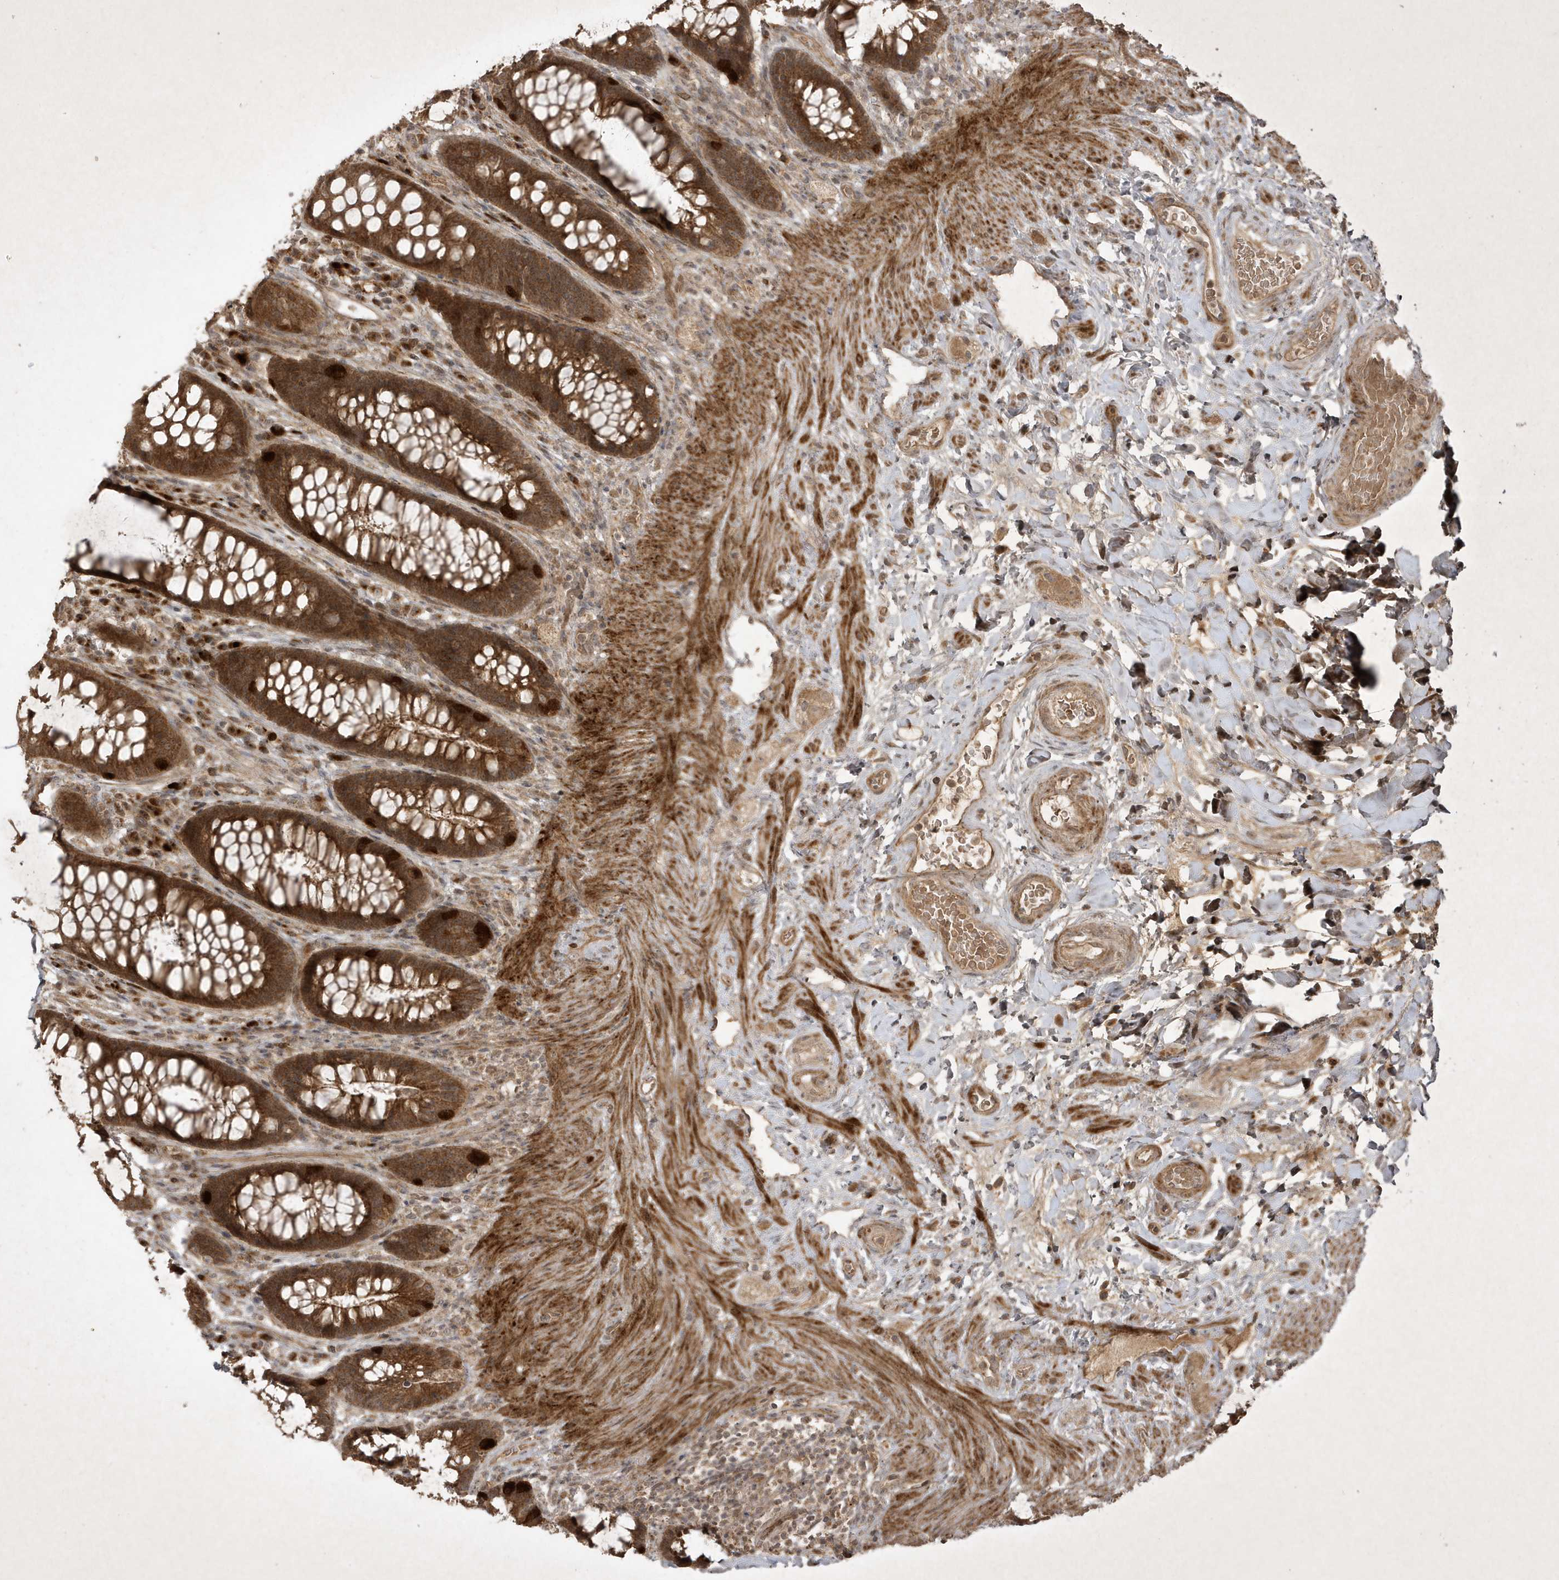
{"staining": {"intensity": "strong", "quantity": ">75%", "location": "cytoplasmic/membranous"}, "tissue": "rectum", "cell_type": "Glandular cells", "image_type": "normal", "snomed": [{"axis": "morphology", "description": "Normal tissue, NOS"}, {"axis": "topography", "description": "Rectum"}], "caption": "Rectum stained with immunohistochemistry exhibits strong cytoplasmic/membranous staining in about >75% of glandular cells. The protein is shown in brown color, while the nuclei are stained blue.", "gene": "FAM83C", "patient": {"sex": "female", "age": 46}}